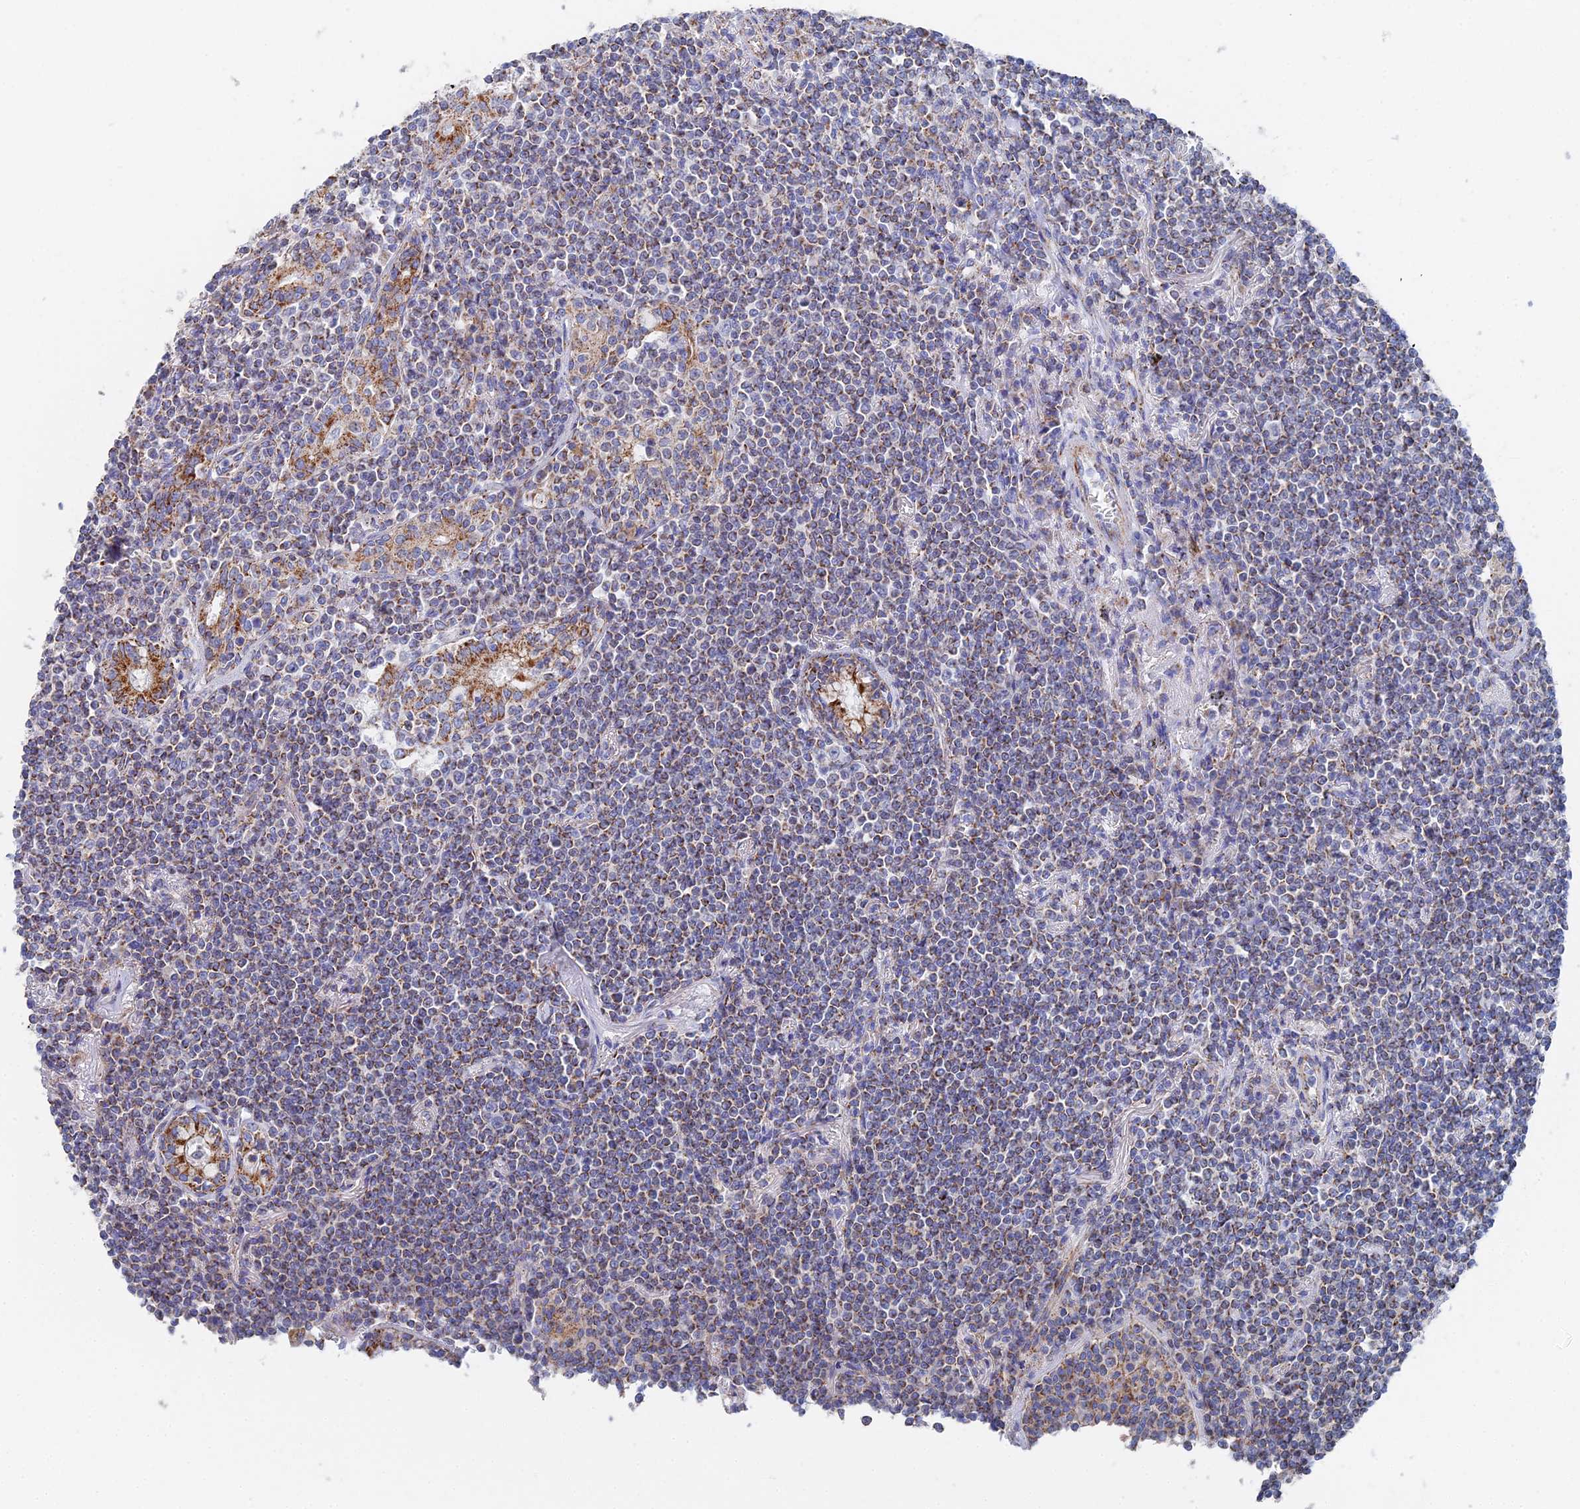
{"staining": {"intensity": "moderate", "quantity": "25%-75%", "location": "cytoplasmic/membranous"}, "tissue": "lymphoma", "cell_type": "Tumor cells", "image_type": "cancer", "snomed": [{"axis": "morphology", "description": "Malignant lymphoma, non-Hodgkin's type, Low grade"}, {"axis": "topography", "description": "Lung"}], "caption": "Lymphoma stained for a protein reveals moderate cytoplasmic/membranous positivity in tumor cells. (brown staining indicates protein expression, while blue staining denotes nuclei).", "gene": "IFT80", "patient": {"sex": "female", "age": 71}}